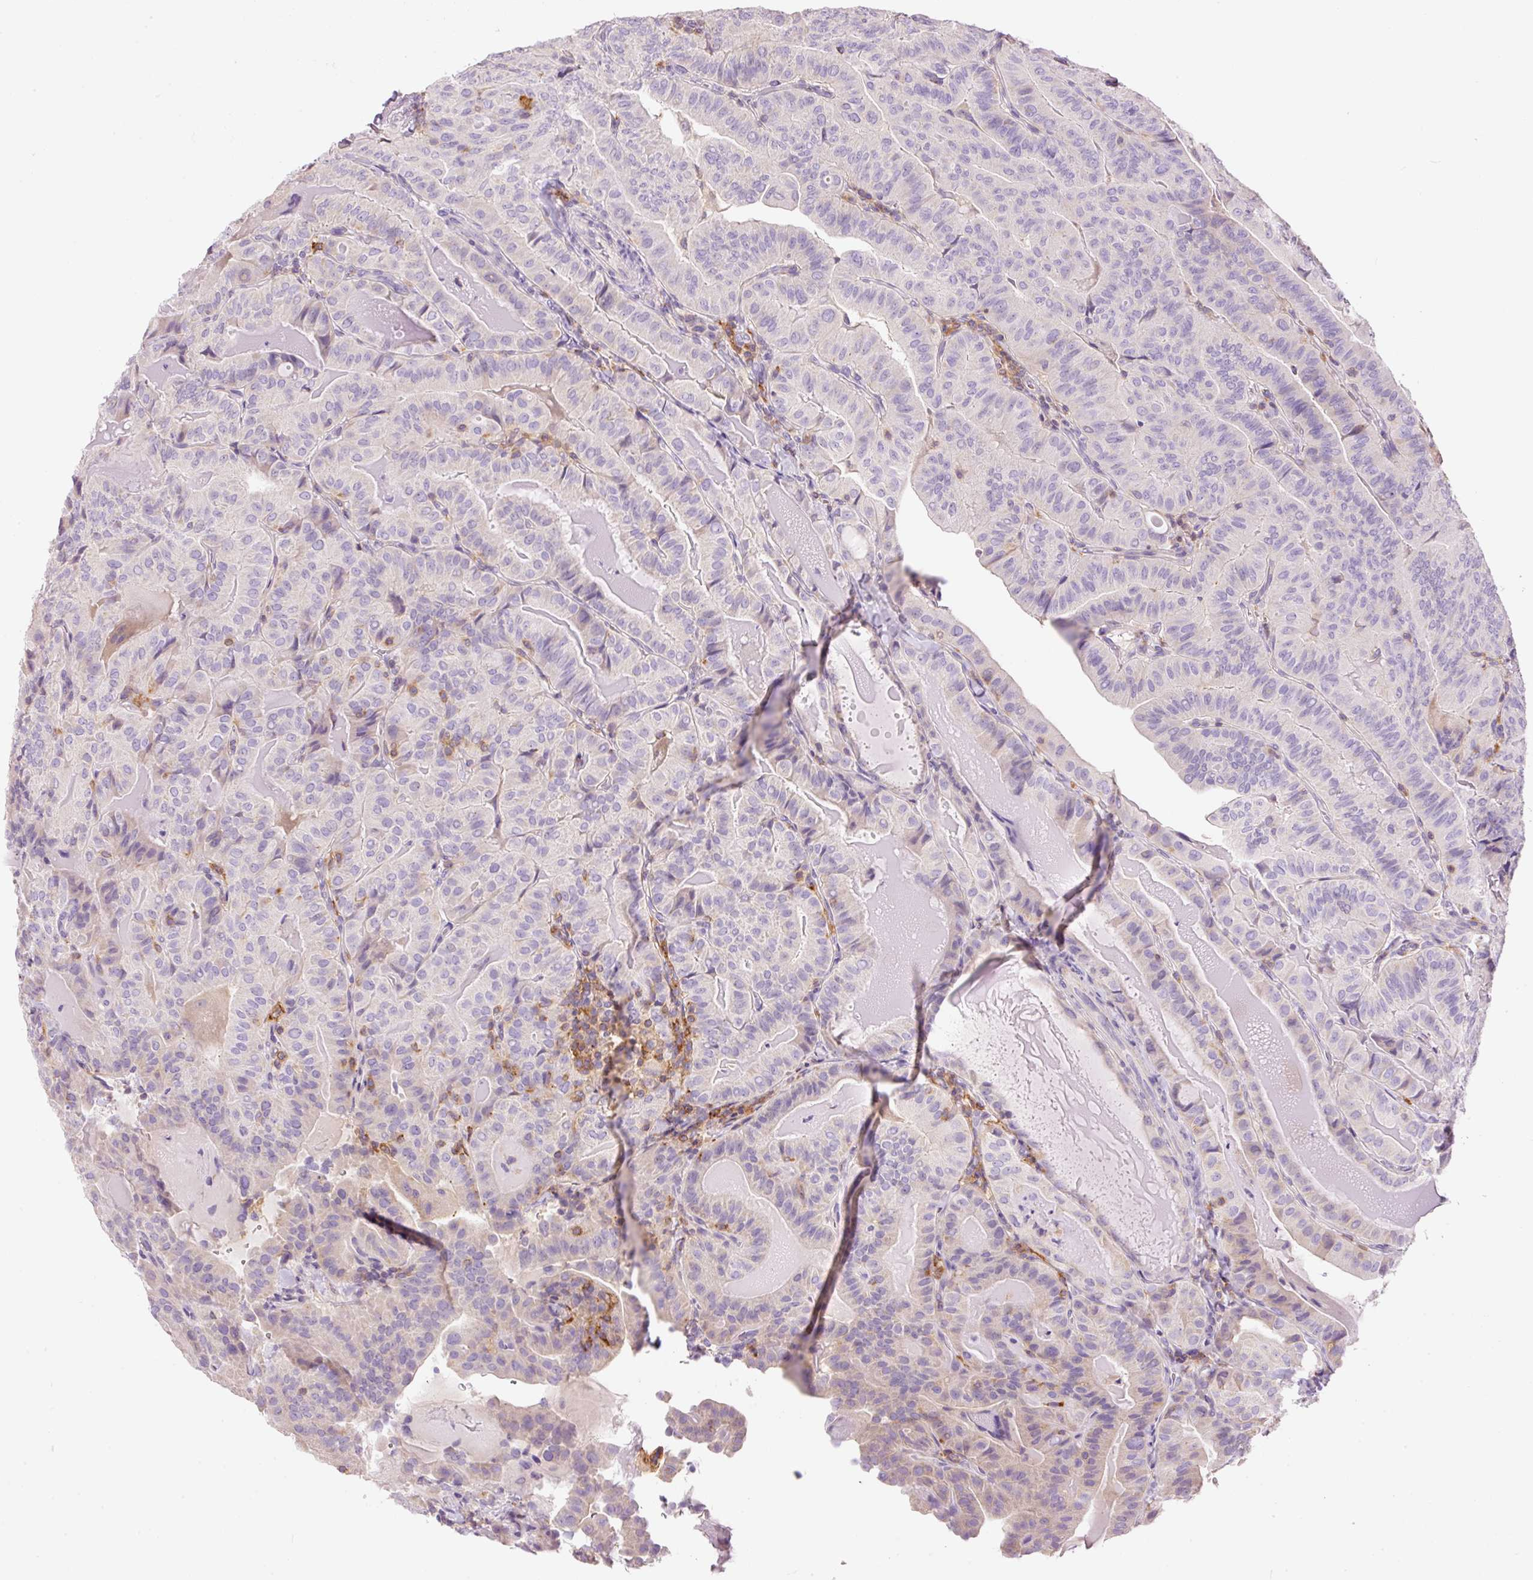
{"staining": {"intensity": "negative", "quantity": "none", "location": "none"}, "tissue": "thyroid cancer", "cell_type": "Tumor cells", "image_type": "cancer", "snomed": [{"axis": "morphology", "description": "Papillary adenocarcinoma, NOS"}, {"axis": "topography", "description": "Thyroid gland"}], "caption": "A histopathology image of human papillary adenocarcinoma (thyroid) is negative for staining in tumor cells.", "gene": "DOK6", "patient": {"sex": "female", "age": 68}}